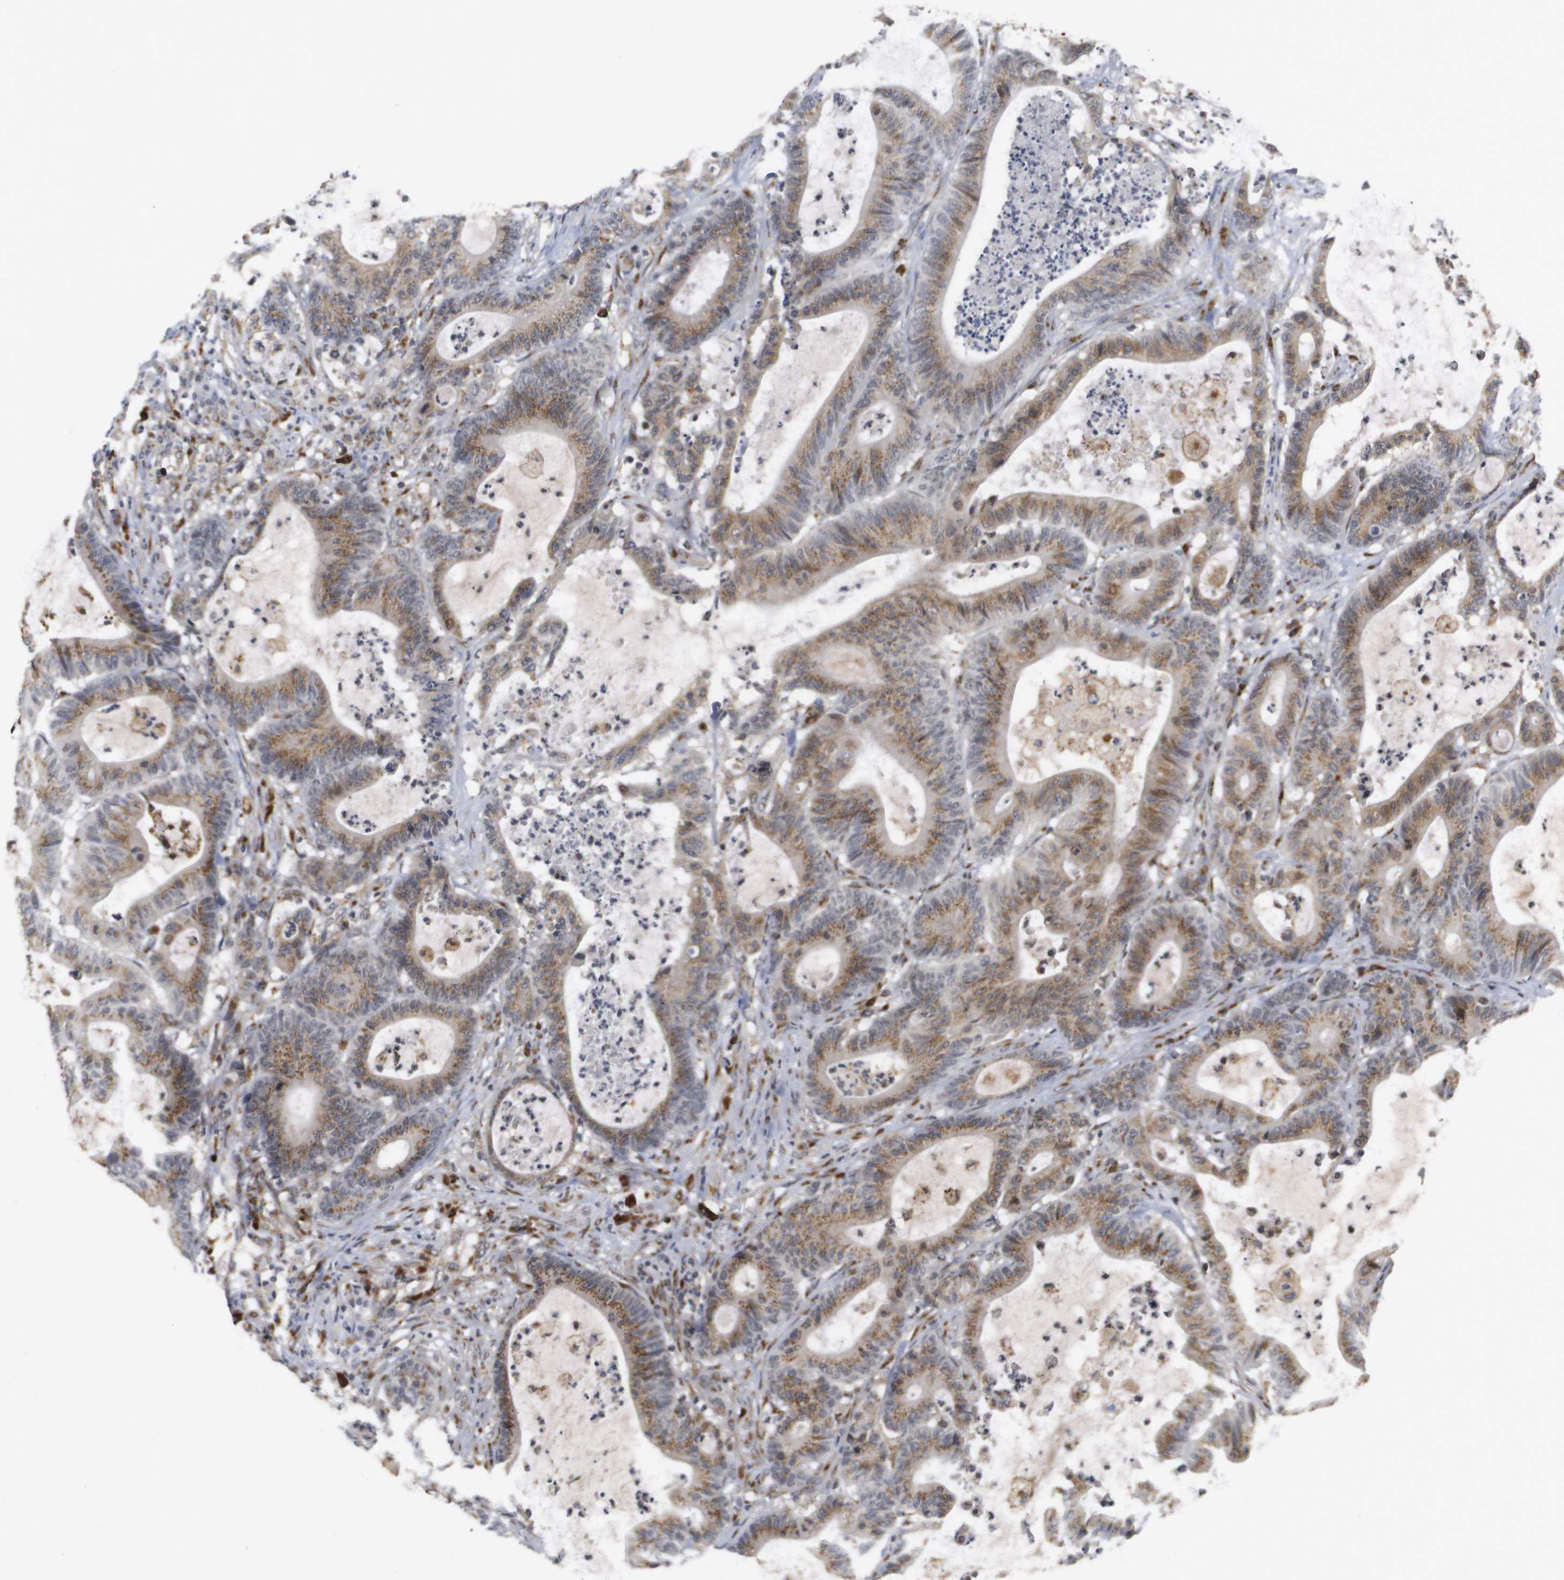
{"staining": {"intensity": "moderate", "quantity": ">75%", "location": "cytoplasmic/membranous"}, "tissue": "colorectal cancer", "cell_type": "Tumor cells", "image_type": "cancer", "snomed": [{"axis": "morphology", "description": "Adenocarcinoma, NOS"}, {"axis": "topography", "description": "Colon"}], "caption": "Human adenocarcinoma (colorectal) stained with a protein marker reveals moderate staining in tumor cells.", "gene": "ZFPL1", "patient": {"sex": "female", "age": 84}}